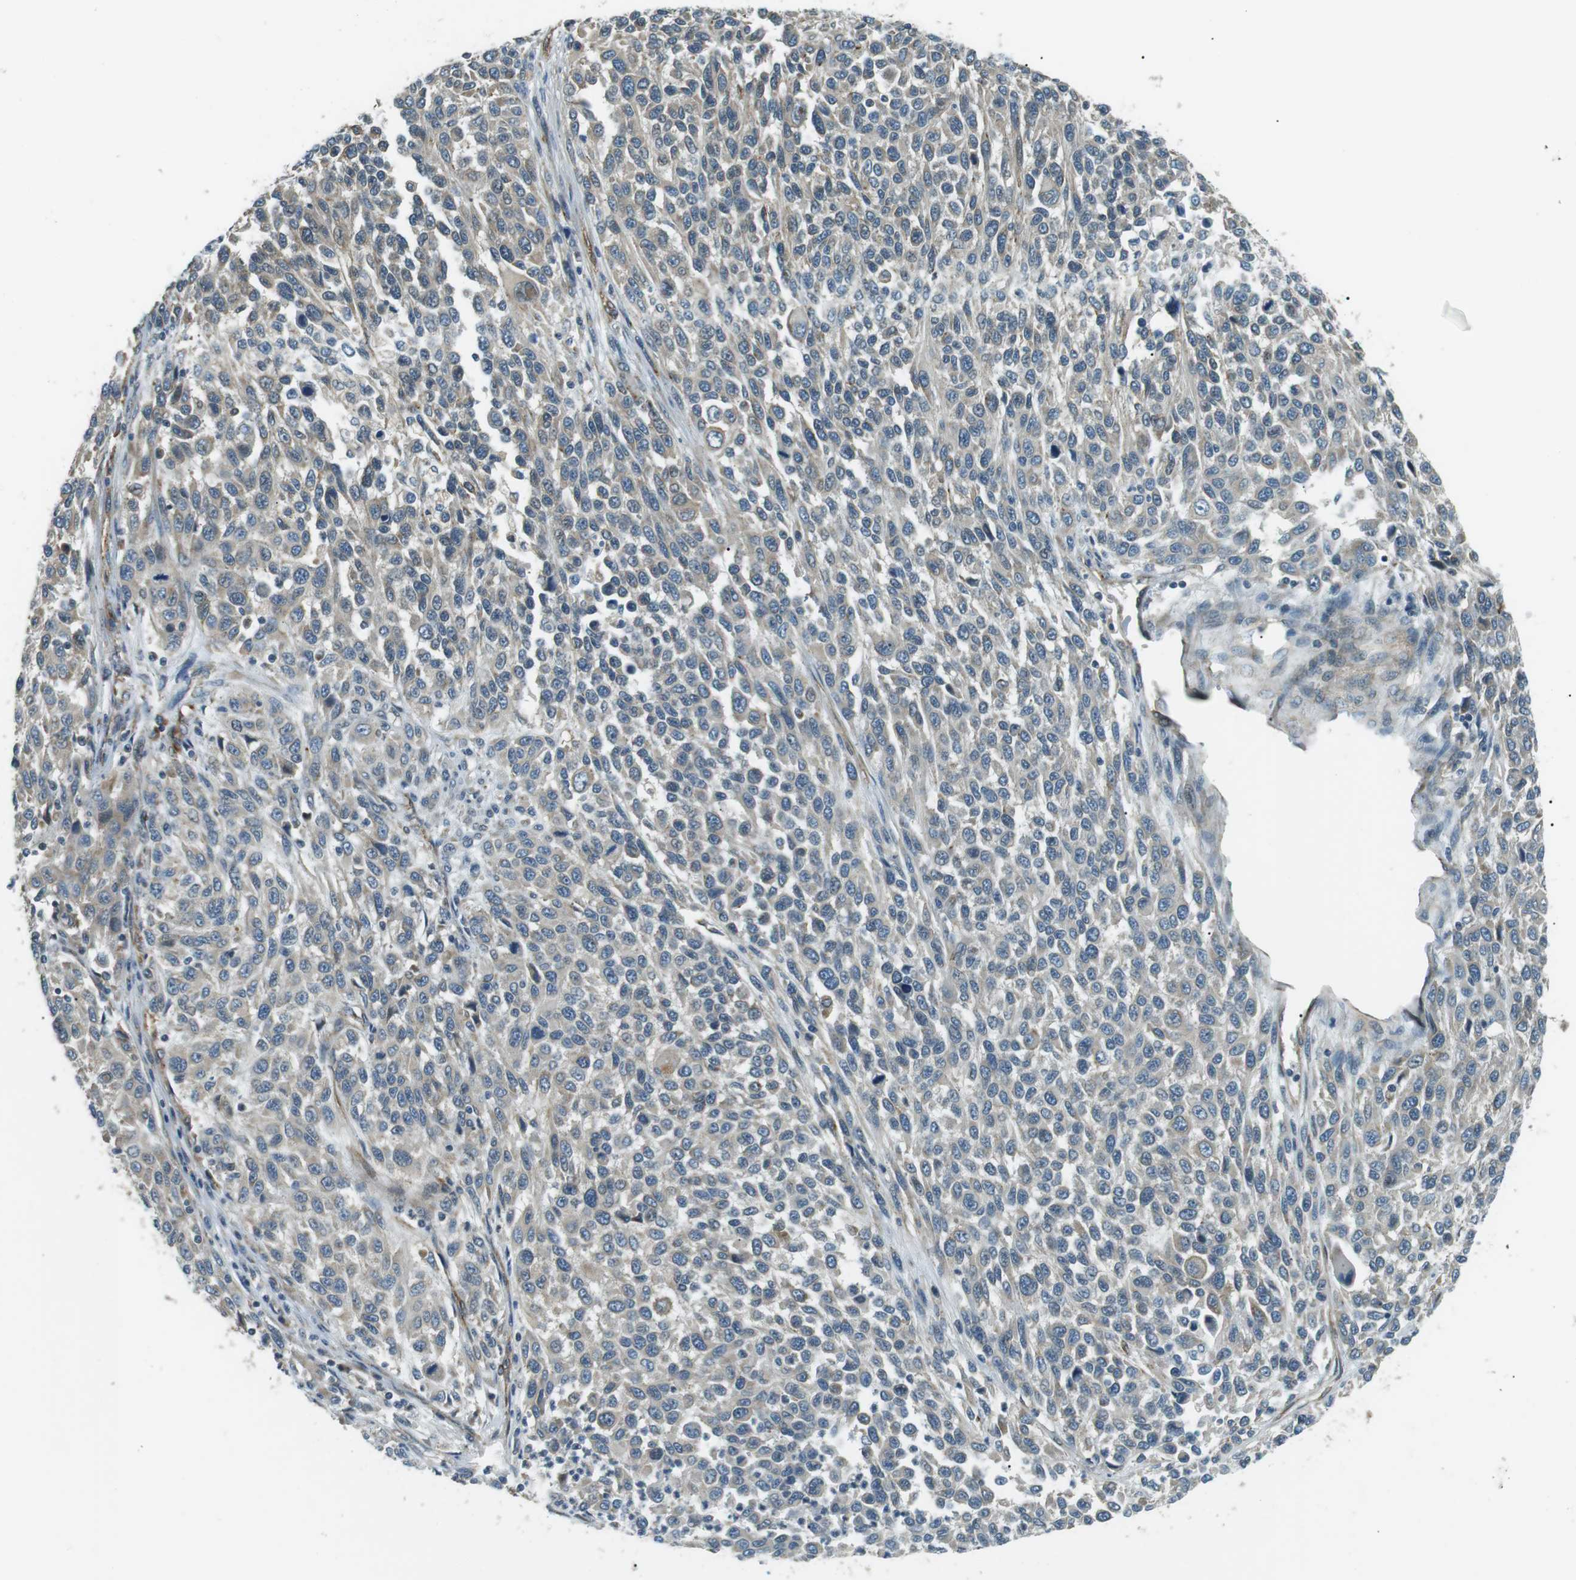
{"staining": {"intensity": "weak", "quantity": "25%-75%", "location": "cytoplasmic/membranous"}, "tissue": "melanoma", "cell_type": "Tumor cells", "image_type": "cancer", "snomed": [{"axis": "morphology", "description": "Malignant melanoma, Metastatic site"}, {"axis": "topography", "description": "Lymph node"}], "caption": "Brown immunohistochemical staining in human malignant melanoma (metastatic site) demonstrates weak cytoplasmic/membranous expression in about 25%-75% of tumor cells.", "gene": "ODR4", "patient": {"sex": "male", "age": 61}}